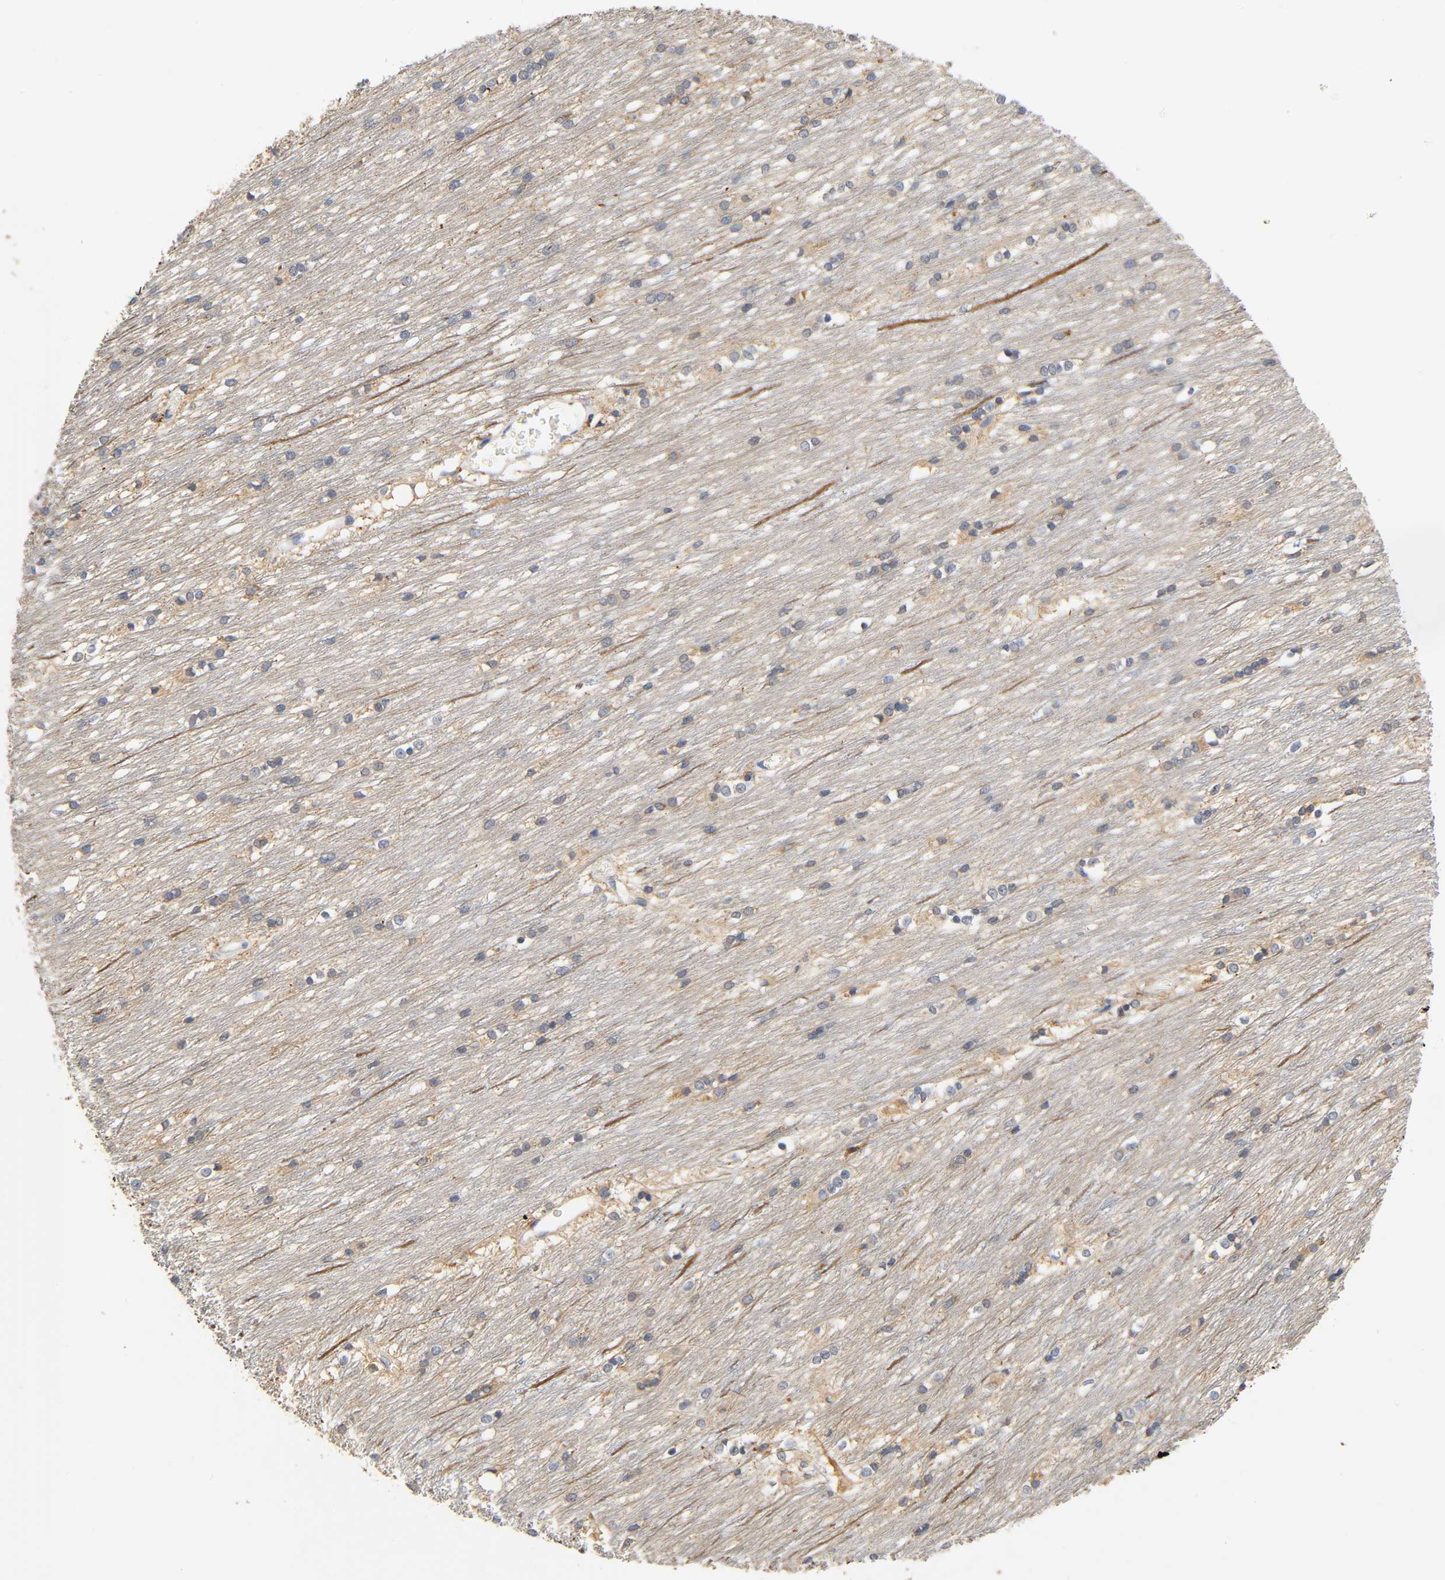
{"staining": {"intensity": "moderate", "quantity": "25%-75%", "location": "cytoplasmic/membranous"}, "tissue": "caudate", "cell_type": "Glial cells", "image_type": "normal", "snomed": [{"axis": "morphology", "description": "Normal tissue, NOS"}, {"axis": "topography", "description": "Lateral ventricle wall"}], "caption": "A photomicrograph showing moderate cytoplasmic/membranous staining in about 25%-75% of glial cells in normal caudate, as visualized by brown immunohistochemical staining.", "gene": "UCKL1", "patient": {"sex": "female", "age": 19}}